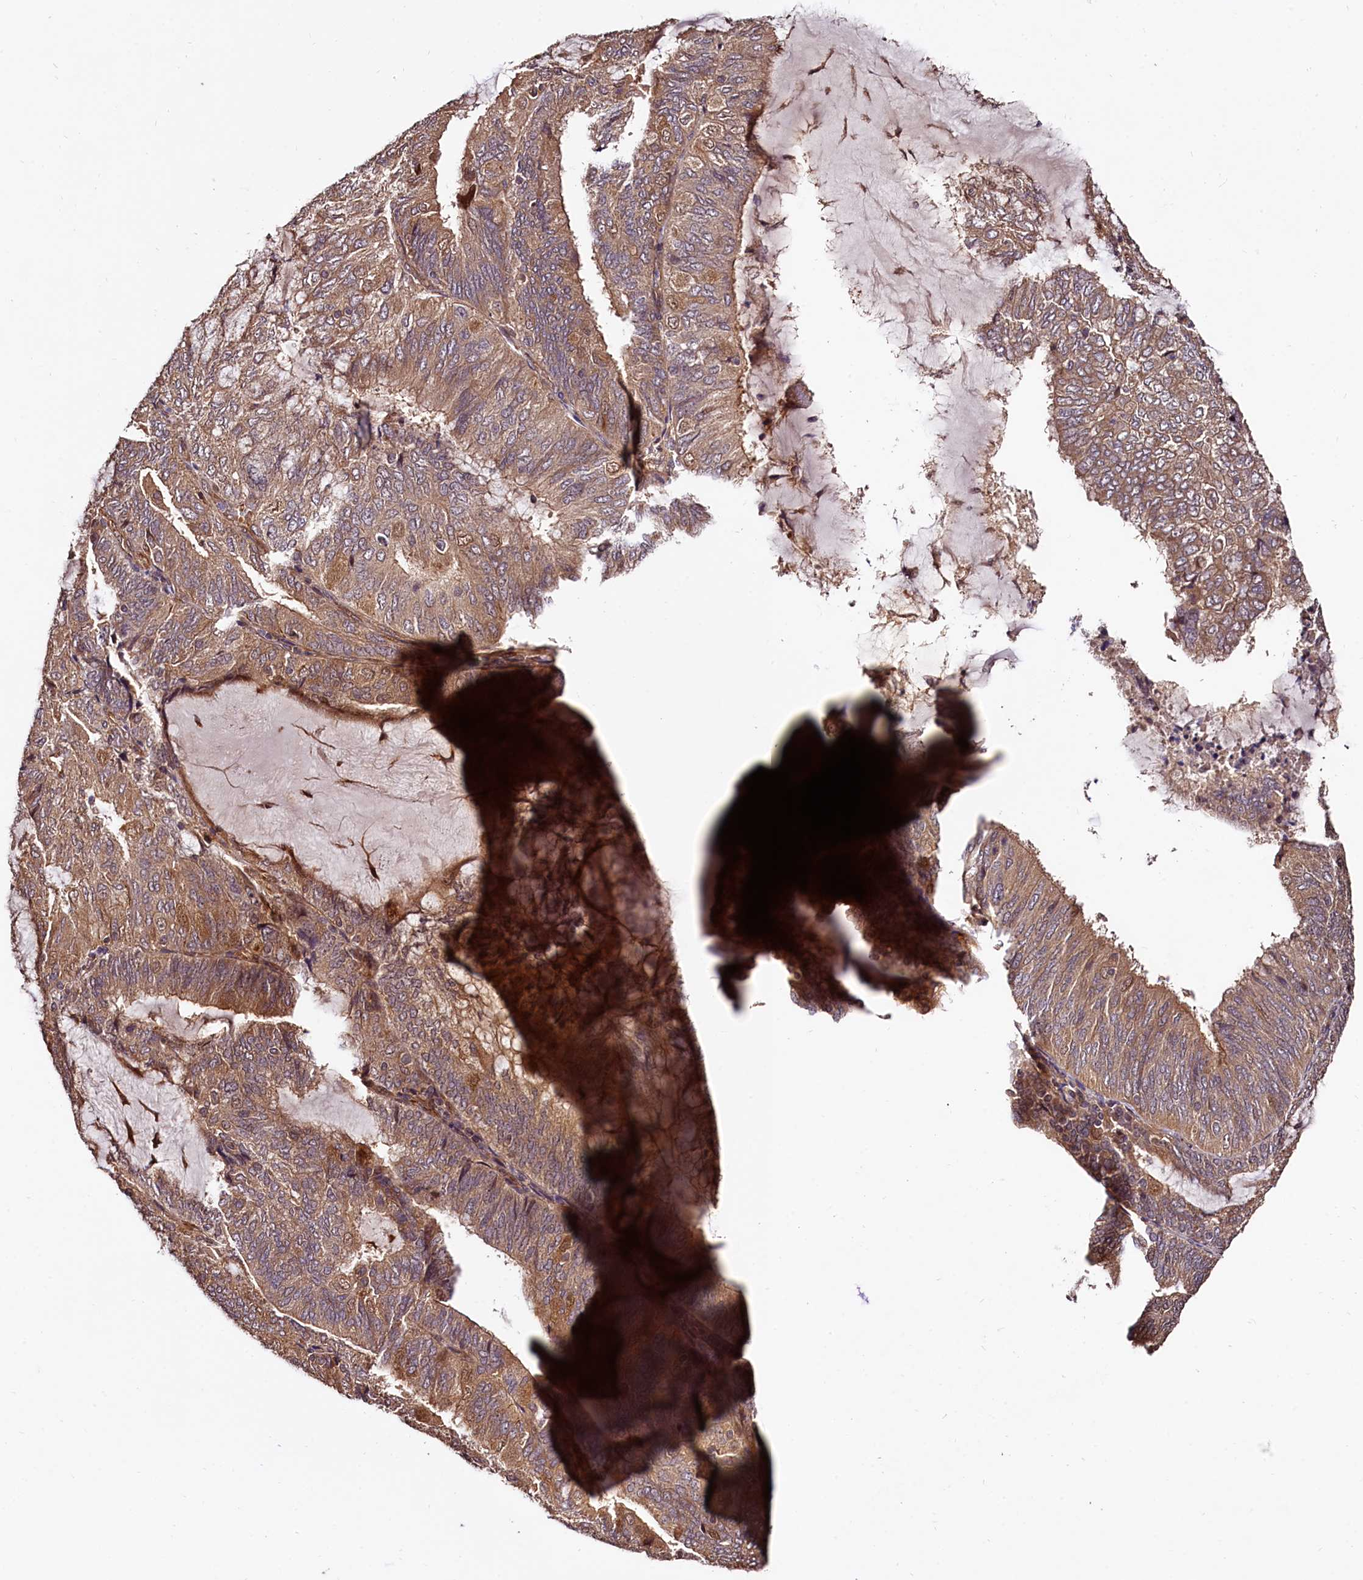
{"staining": {"intensity": "moderate", "quantity": ">75%", "location": "cytoplasmic/membranous"}, "tissue": "endometrial cancer", "cell_type": "Tumor cells", "image_type": "cancer", "snomed": [{"axis": "morphology", "description": "Adenocarcinoma, NOS"}, {"axis": "topography", "description": "Endometrium"}], "caption": "Endometrial cancer stained with DAB (3,3'-diaminobenzidine) immunohistochemistry displays medium levels of moderate cytoplasmic/membranous expression in about >75% of tumor cells.", "gene": "TBCEL", "patient": {"sex": "female", "age": 81}}